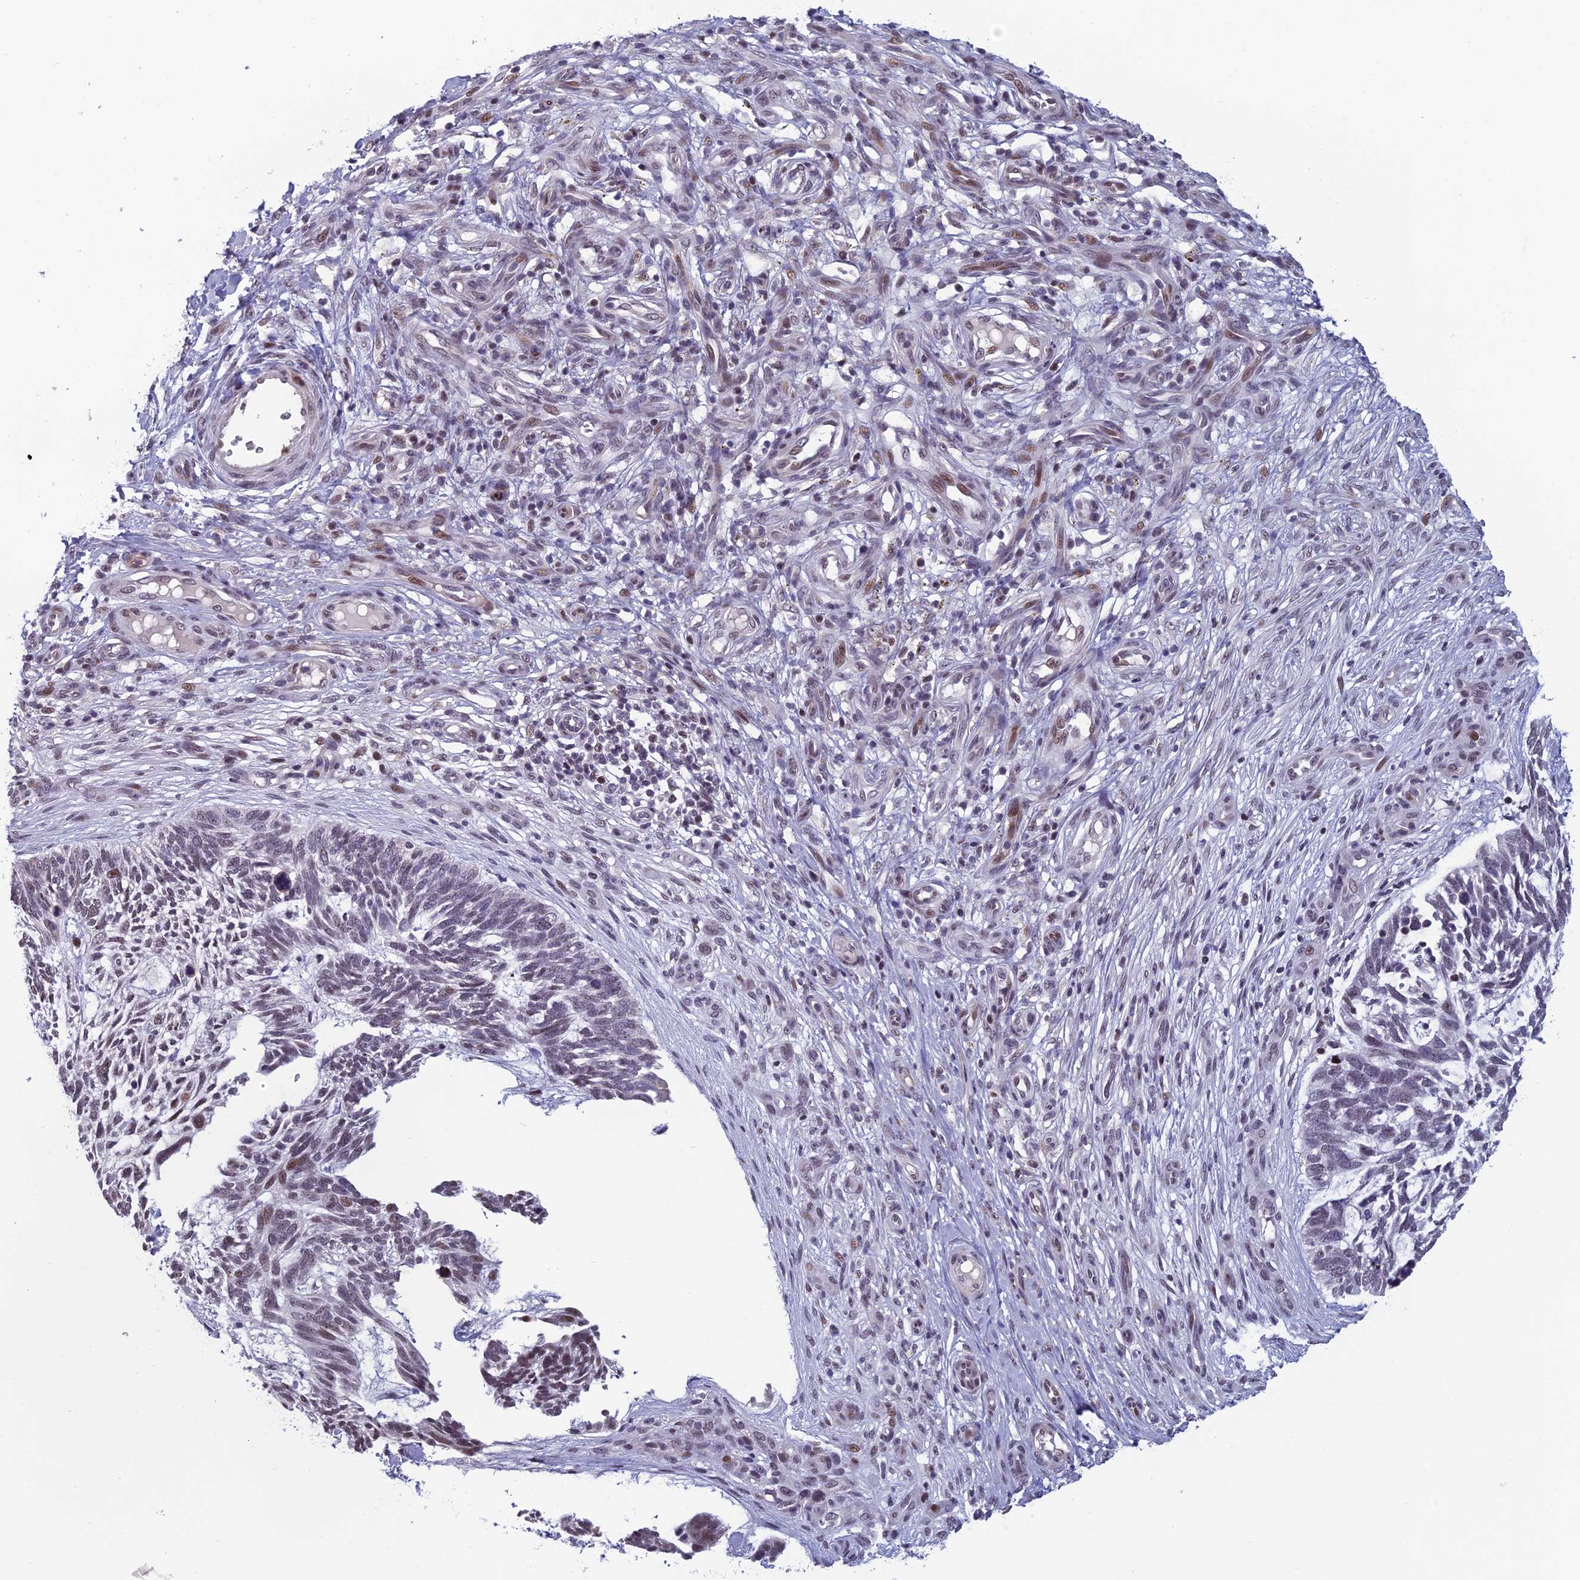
{"staining": {"intensity": "moderate", "quantity": "<25%", "location": "nuclear"}, "tissue": "skin cancer", "cell_type": "Tumor cells", "image_type": "cancer", "snomed": [{"axis": "morphology", "description": "Basal cell carcinoma"}, {"axis": "topography", "description": "Skin"}], "caption": "Basal cell carcinoma (skin) was stained to show a protein in brown. There is low levels of moderate nuclear expression in approximately <25% of tumor cells.", "gene": "RGS17", "patient": {"sex": "male", "age": 88}}